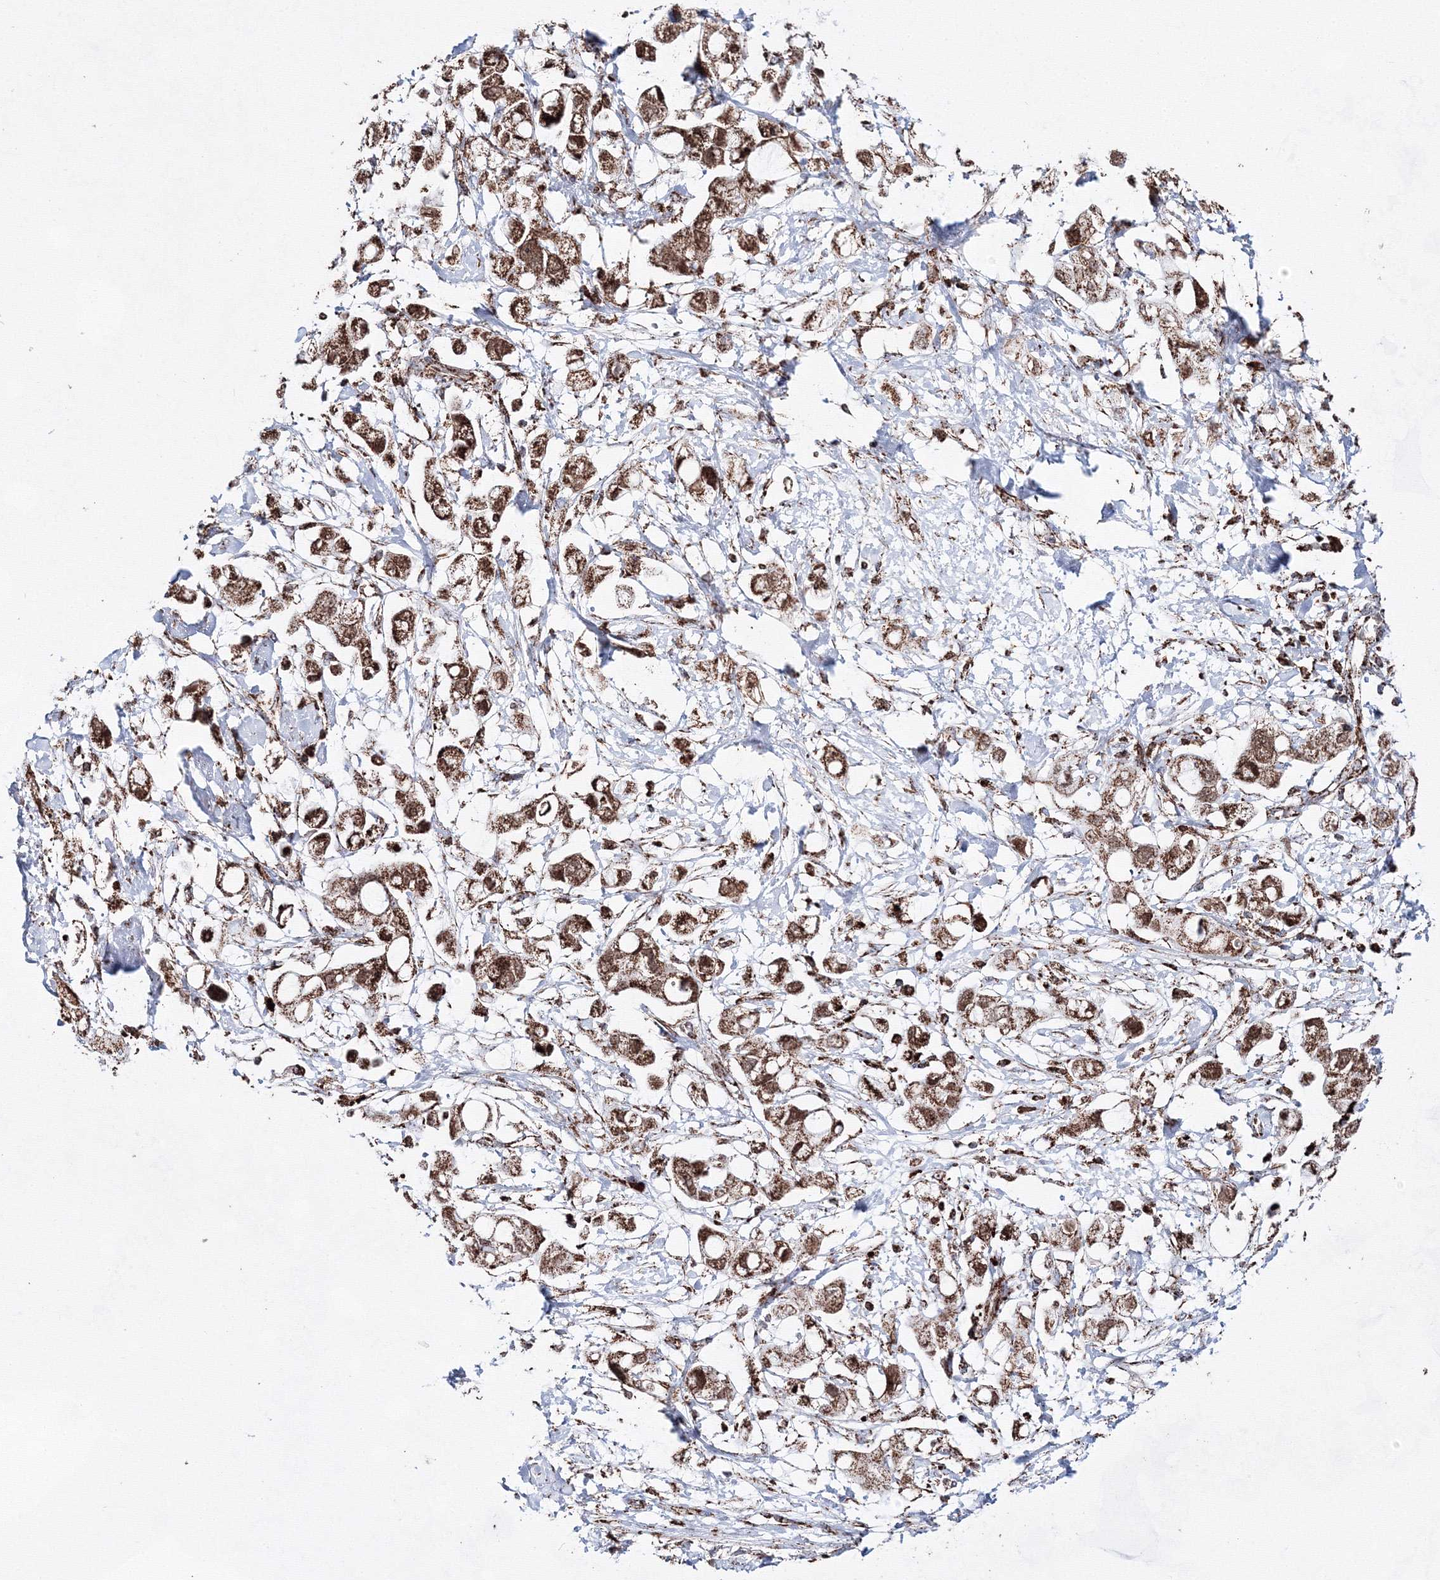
{"staining": {"intensity": "strong", "quantity": ">75%", "location": "cytoplasmic/membranous"}, "tissue": "pancreatic cancer", "cell_type": "Tumor cells", "image_type": "cancer", "snomed": [{"axis": "morphology", "description": "Adenocarcinoma, NOS"}, {"axis": "topography", "description": "Pancreas"}], "caption": "Strong cytoplasmic/membranous staining for a protein is present in approximately >75% of tumor cells of adenocarcinoma (pancreatic) using IHC.", "gene": "HADHB", "patient": {"sex": "female", "age": 56}}